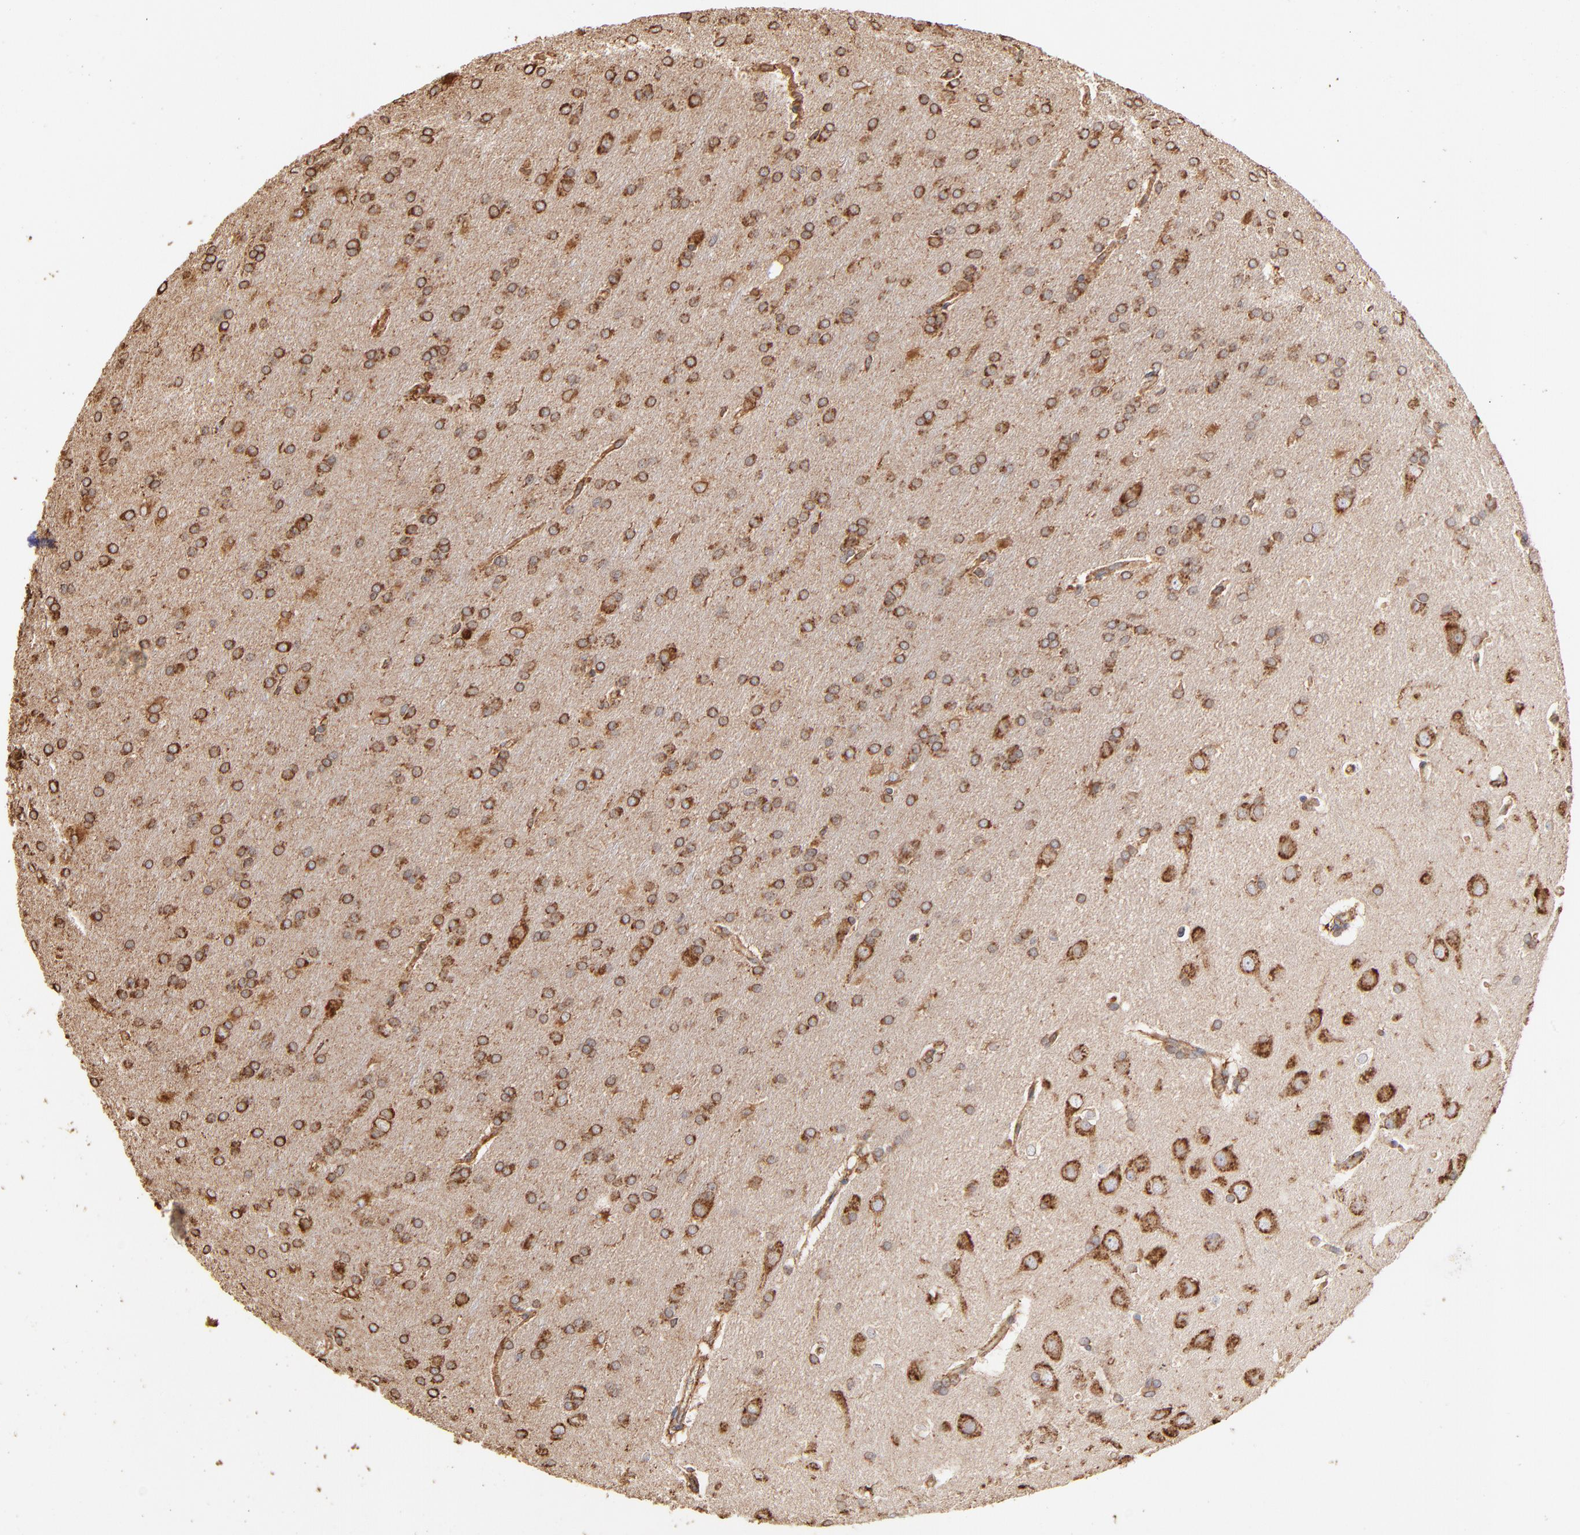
{"staining": {"intensity": "moderate", "quantity": ">75%", "location": "cytoplasmic/membranous"}, "tissue": "glioma", "cell_type": "Tumor cells", "image_type": "cancer", "snomed": [{"axis": "morphology", "description": "Glioma, malignant, Low grade"}, {"axis": "topography", "description": "Brain"}], "caption": "Human malignant glioma (low-grade) stained with a brown dye shows moderate cytoplasmic/membranous positive staining in about >75% of tumor cells.", "gene": "PDIA3", "patient": {"sex": "female", "age": 32}}